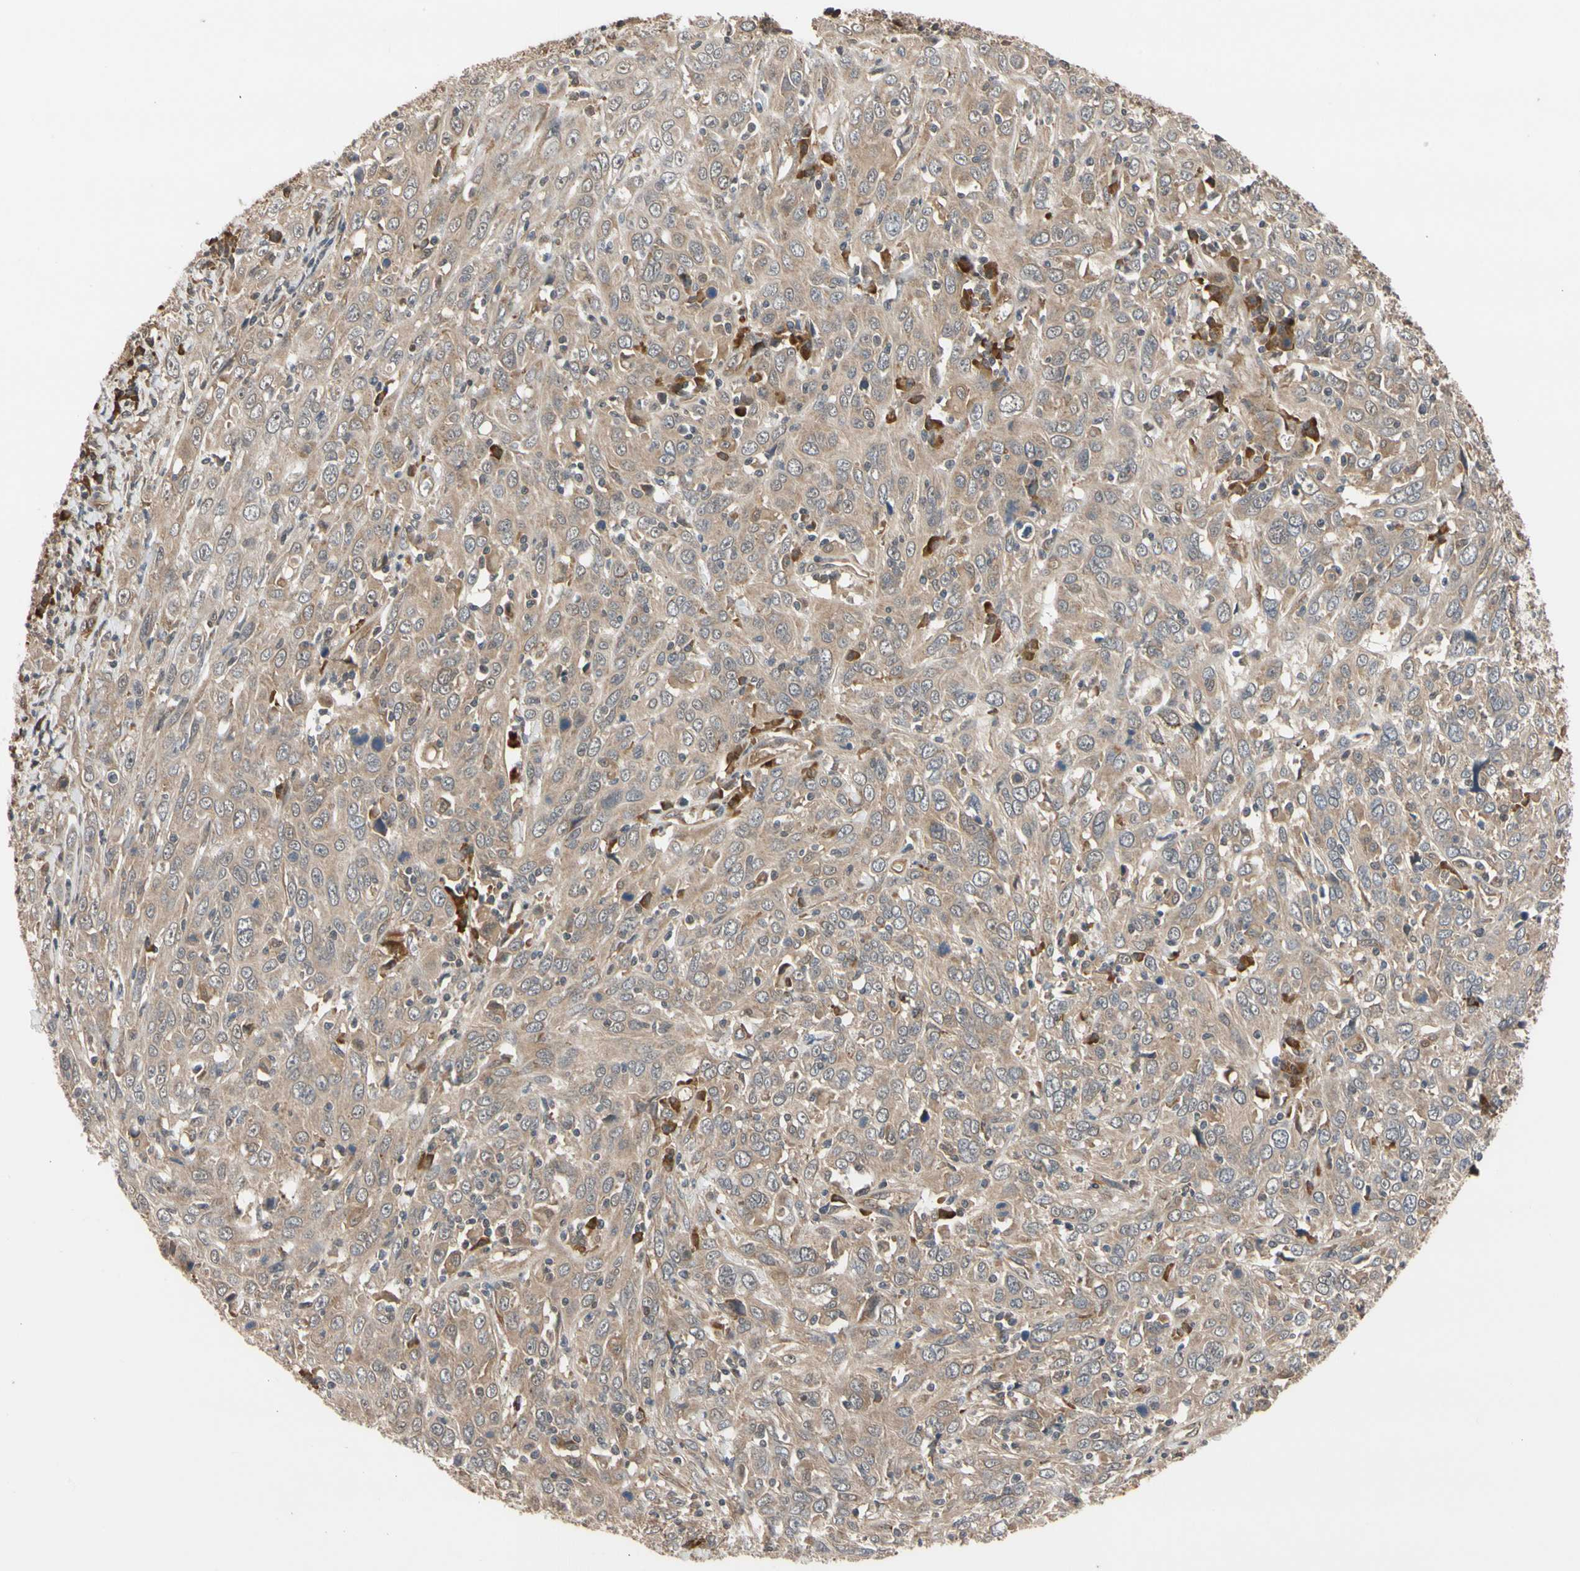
{"staining": {"intensity": "moderate", "quantity": ">75%", "location": "cytoplasmic/membranous"}, "tissue": "cervical cancer", "cell_type": "Tumor cells", "image_type": "cancer", "snomed": [{"axis": "morphology", "description": "Squamous cell carcinoma, NOS"}, {"axis": "topography", "description": "Cervix"}], "caption": "This image exhibits immunohistochemistry staining of squamous cell carcinoma (cervical), with medium moderate cytoplasmic/membranous staining in approximately >75% of tumor cells.", "gene": "CYTIP", "patient": {"sex": "female", "age": 46}}